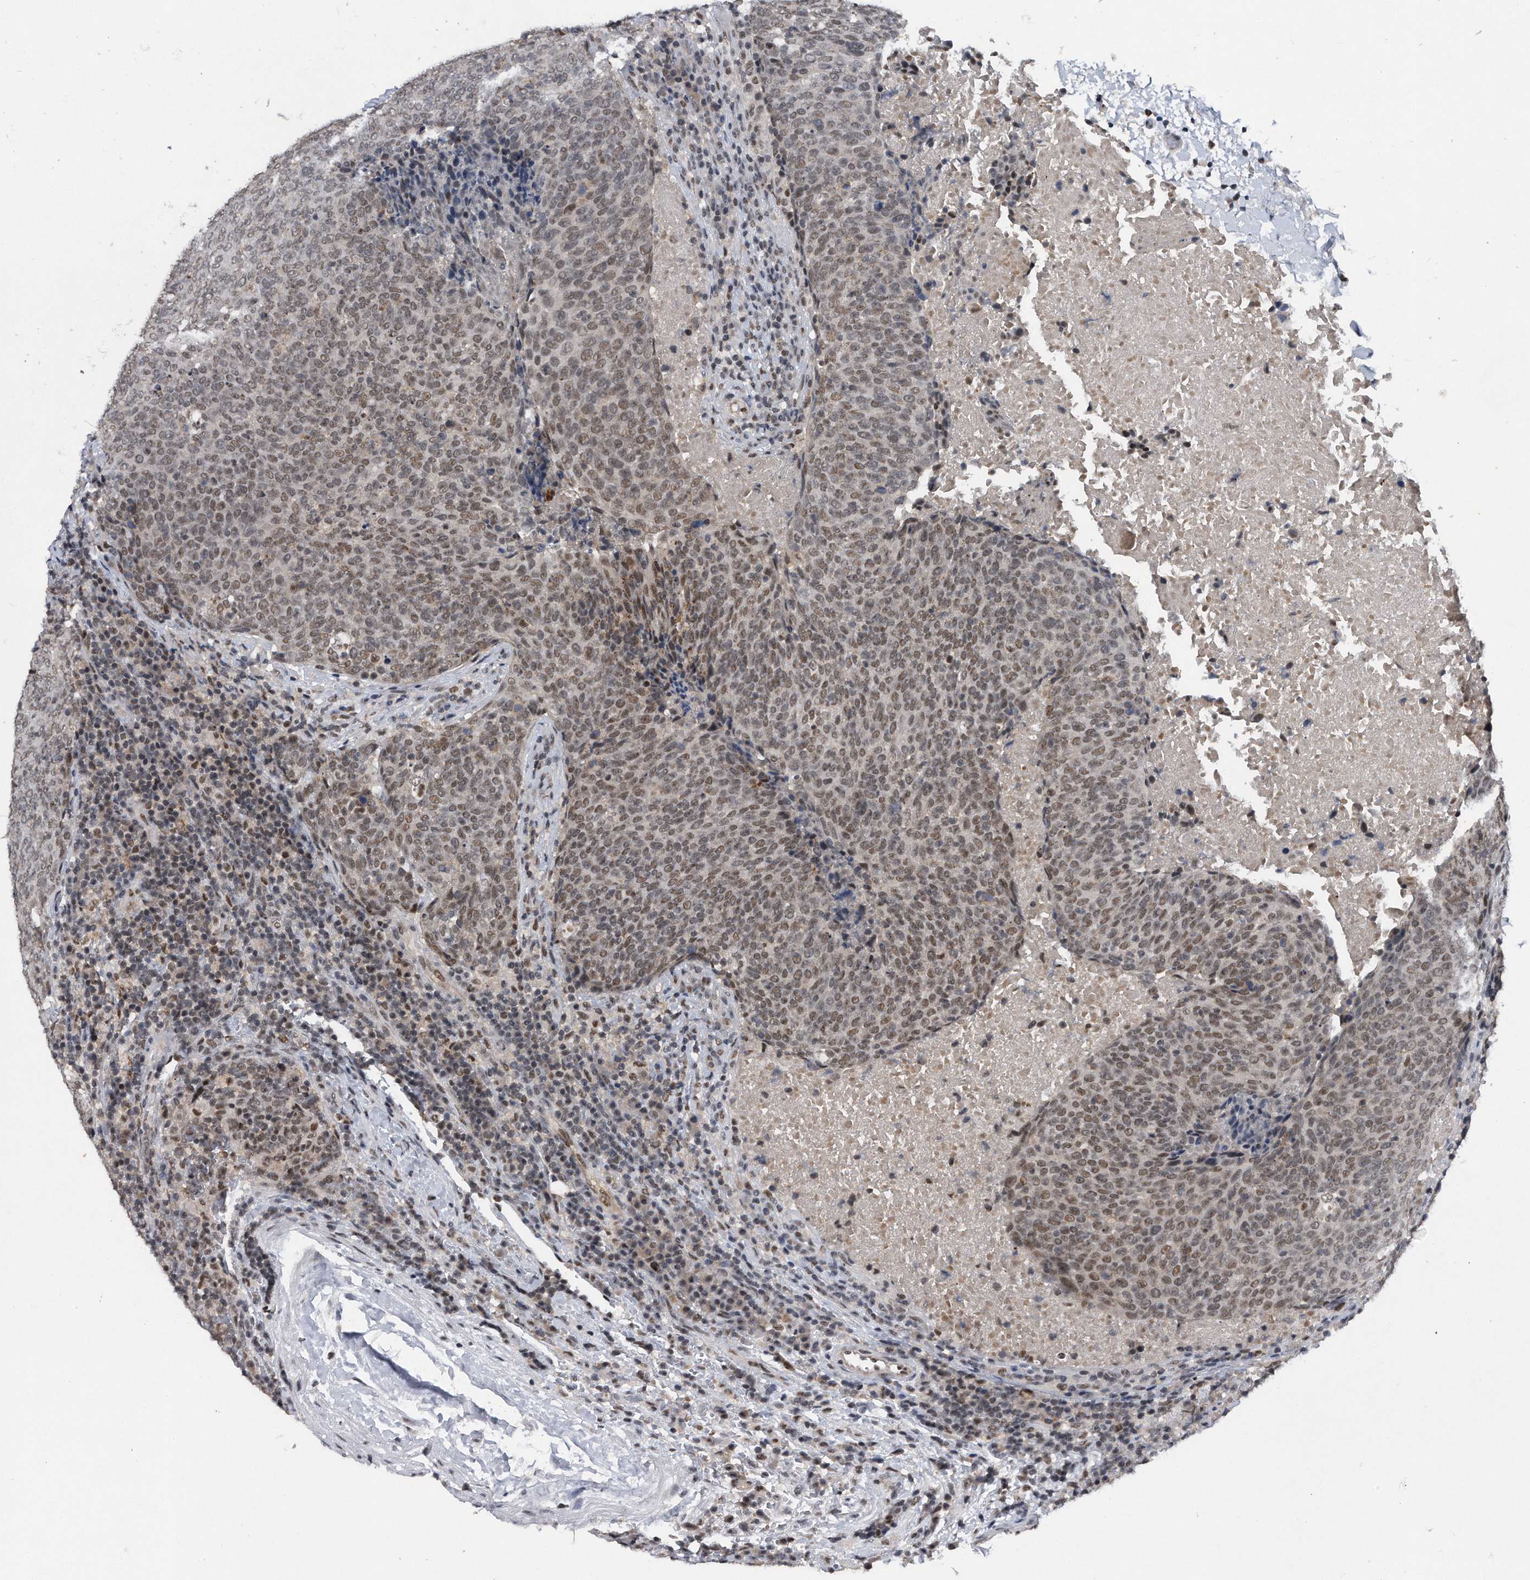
{"staining": {"intensity": "moderate", "quantity": ">75%", "location": "nuclear"}, "tissue": "head and neck cancer", "cell_type": "Tumor cells", "image_type": "cancer", "snomed": [{"axis": "morphology", "description": "Squamous cell carcinoma, NOS"}, {"axis": "morphology", "description": "Squamous cell carcinoma, metastatic, NOS"}, {"axis": "topography", "description": "Lymph node"}, {"axis": "topography", "description": "Head-Neck"}], "caption": "Head and neck cancer (squamous cell carcinoma) stained with immunohistochemistry (IHC) reveals moderate nuclear positivity in about >75% of tumor cells.", "gene": "VIRMA", "patient": {"sex": "male", "age": 62}}